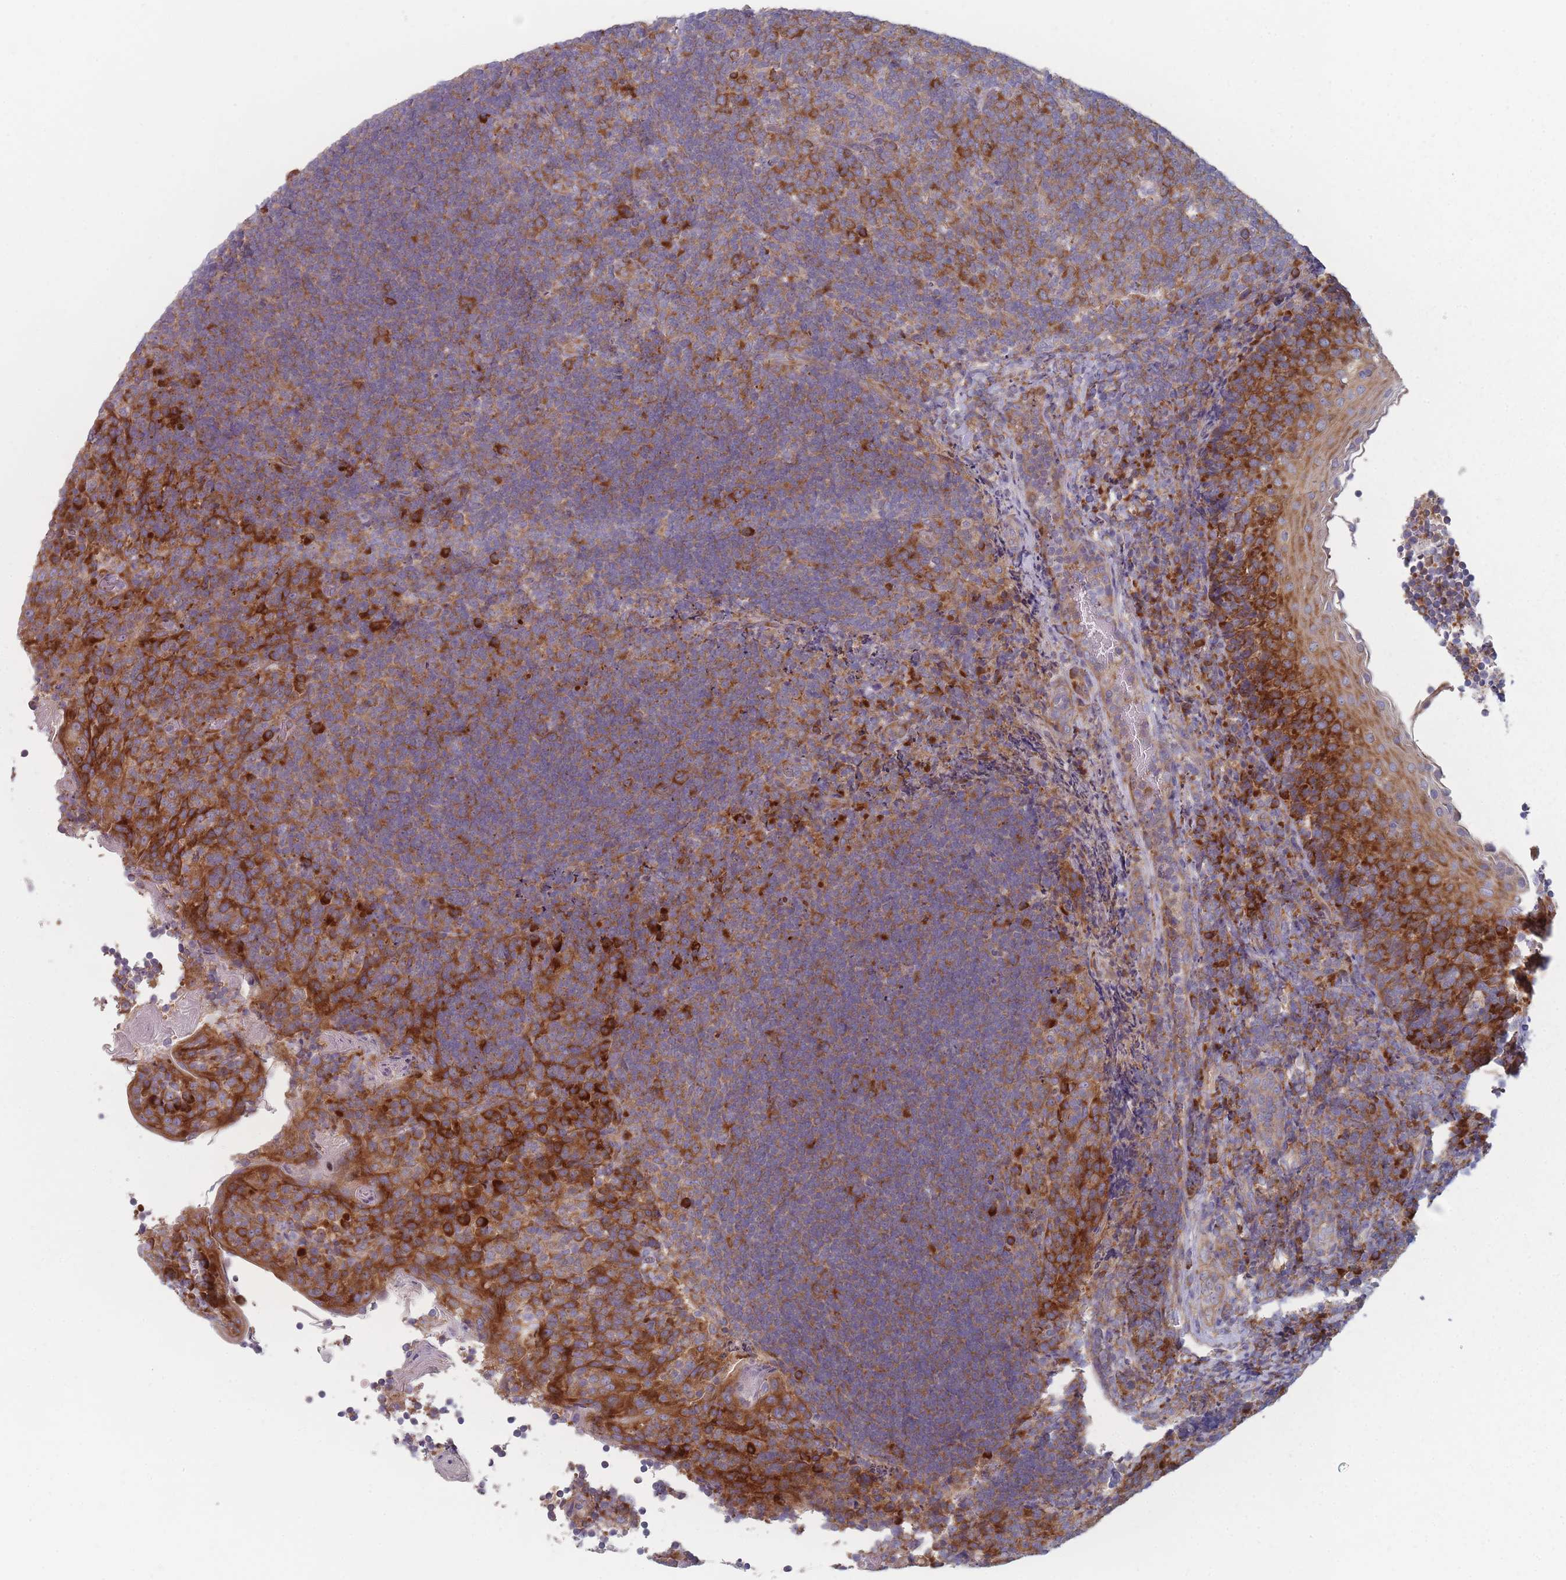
{"staining": {"intensity": "strong", "quantity": "<25%", "location": "cytoplasmic/membranous"}, "tissue": "tonsil", "cell_type": "Germinal center cells", "image_type": "normal", "snomed": [{"axis": "morphology", "description": "Normal tissue, NOS"}, {"axis": "topography", "description": "Tonsil"}], "caption": "Tonsil stained with a brown dye displays strong cytoplasmic/membranous positive expression in about <25% of germinal center cells.", "gene": "CACNG5", "patient": {"sex": "female", "age": 10}}